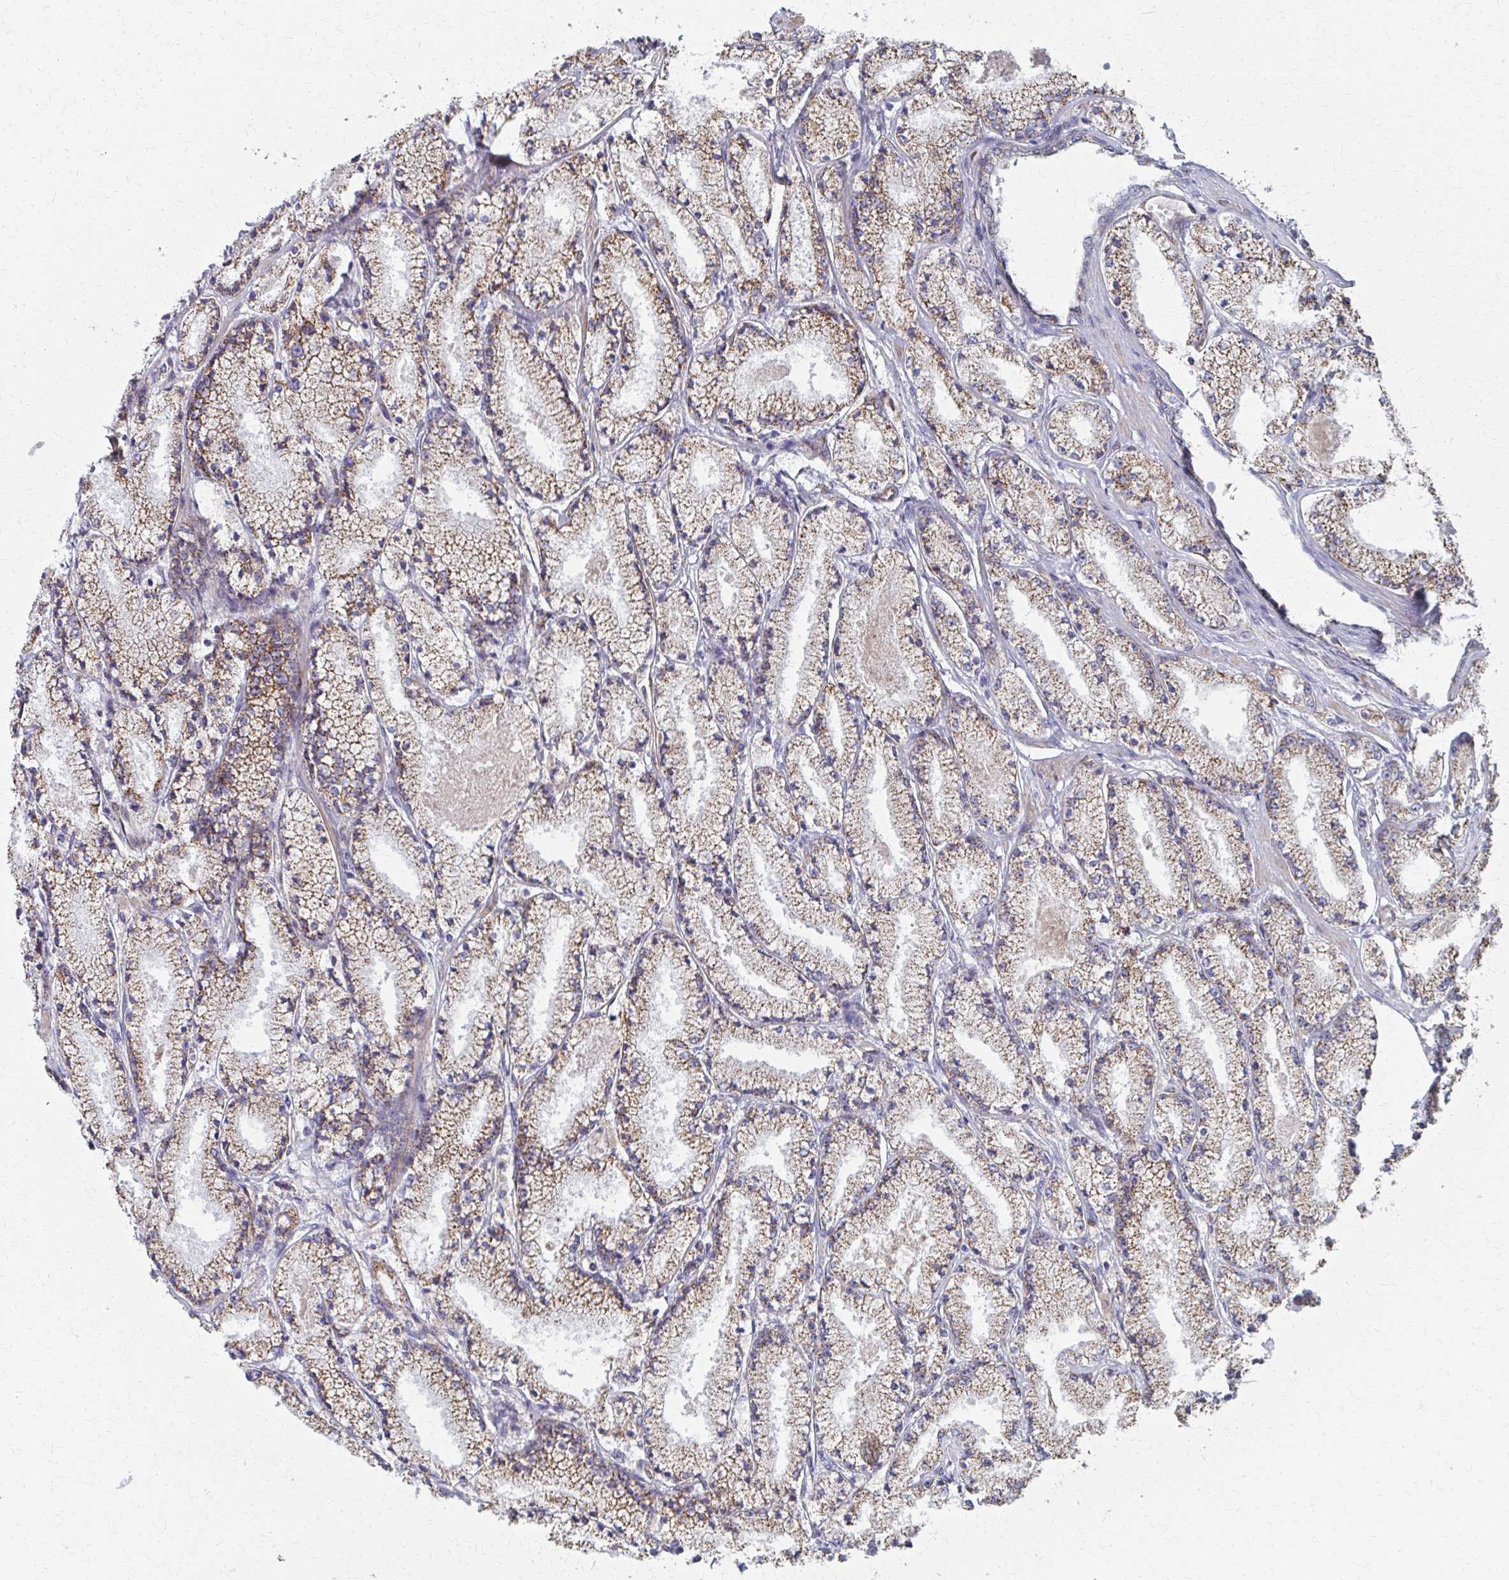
{"staining": {"intensity": "weak", "quantity": ">75%", "location": "cytoplasmic/membranous"}, "tissue": "prostate cancer", "cell_type": "Tumor cells", "image_type": "cancer", "snomed": [{"axis": "morphology", "description": "Adenocarcinoma, High grade"}, {"axis": "topography", "description": "Prostate"}], "caption": "An immunohistochemistry photomicrograph of neoplastic tissue is shown. Protein staining in brown shows weak cytoplasmic/membranous positivity in adenocarcinoma (high-grade) (prostate) within tumor cells.", "gene": "FAHD1", "patient": {"sex": "male", "age": 63}}